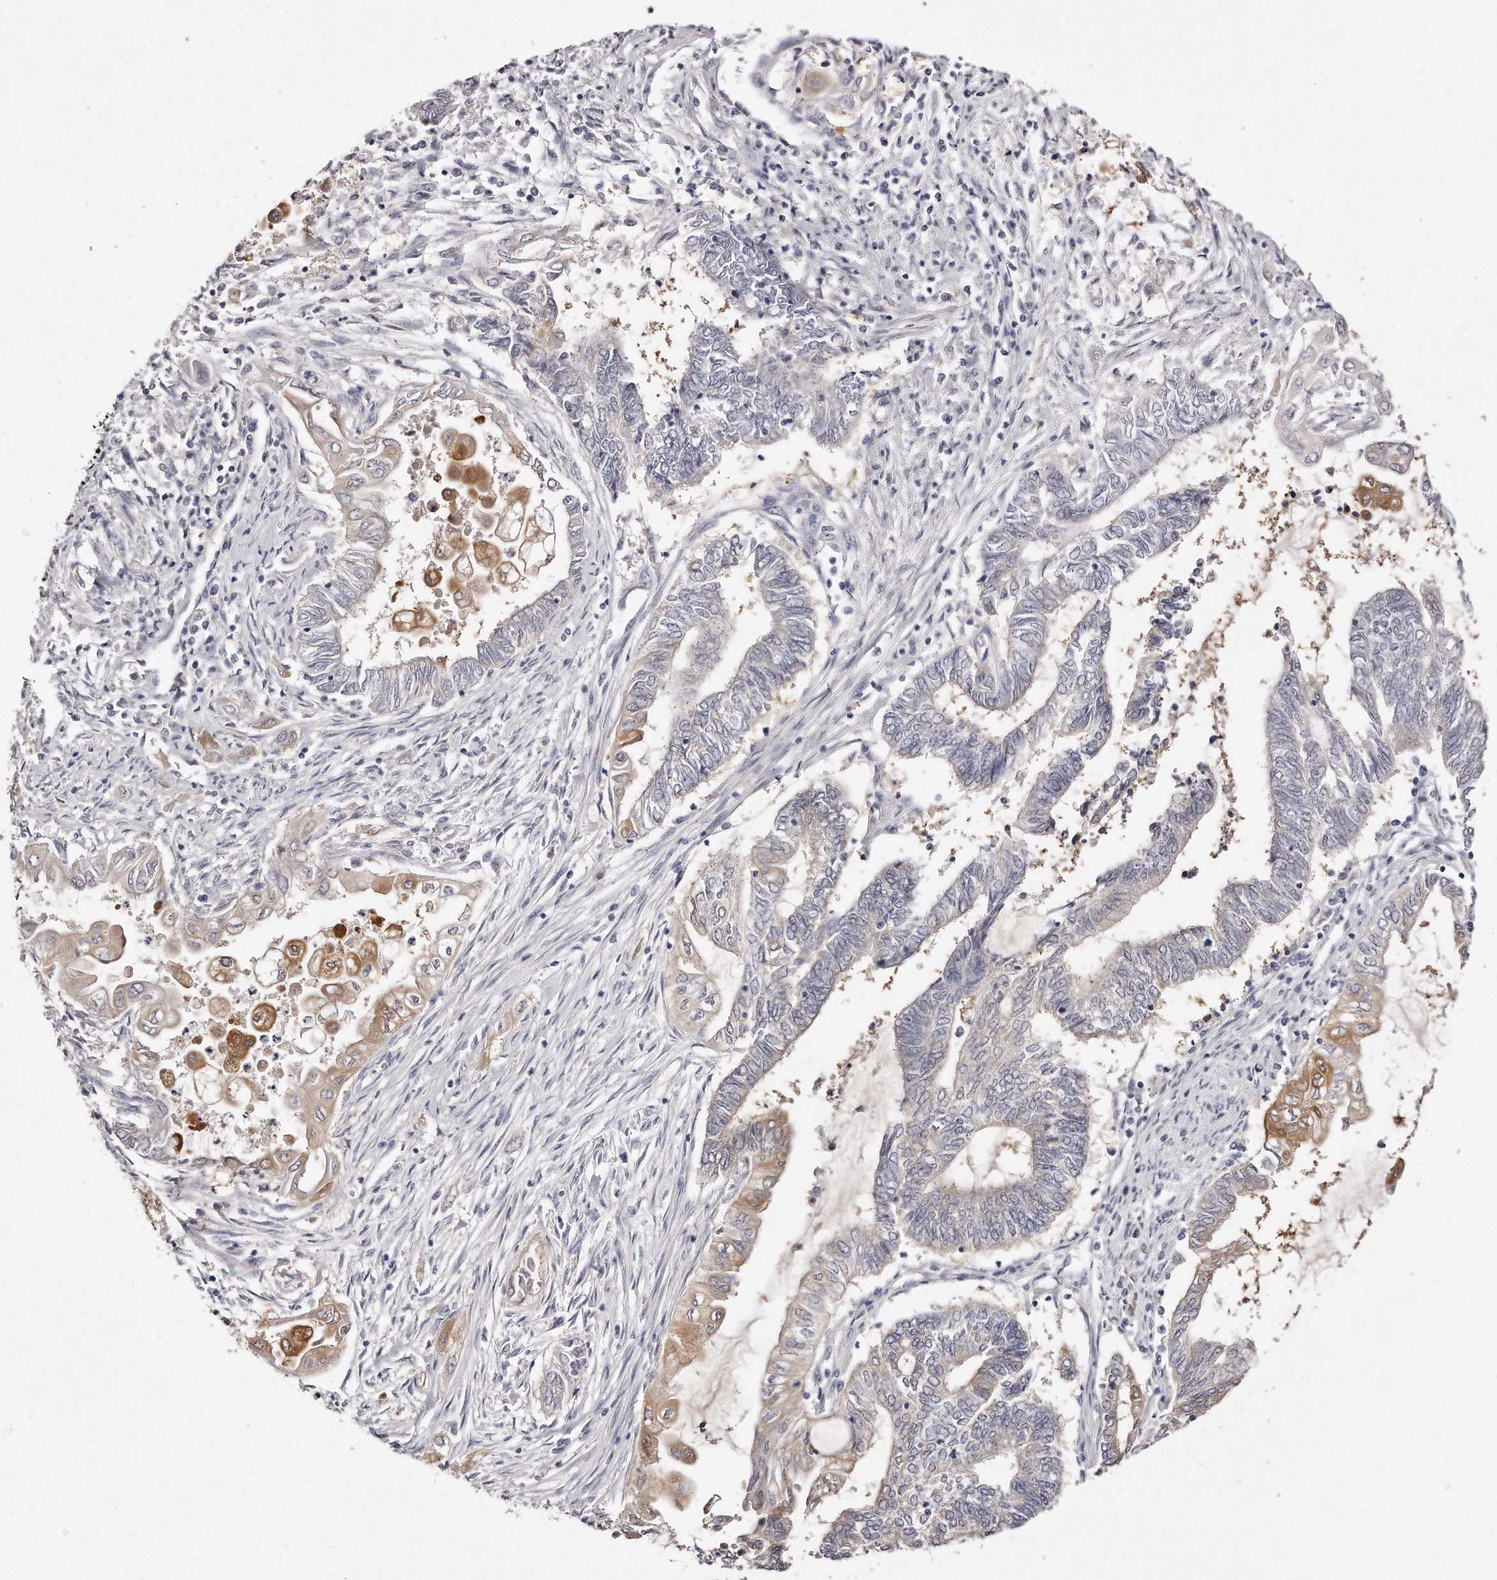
{"staining": {"intensity": "moderate", "quantity": "<25%", "location": "cytoplasmic/membranous"}, "tissue": "endometrial cancer", "cell_type": "Tumor cells", "image_type": "cancer", "snomed": [{"axis": "morphology", "description": "Adenocarcinoma, NOS"}, {"axis": "topography", "description": "Uterus"}, {"axis": "topography", "description": "Endometrium"}], "caption": "Adenocarcinoma (endometrial) stained for a protein (brown) demonstrates moderate cytoplasmic/membranous positive expression in about <25% of tumor cells.", "gene": "GDA", "patient": {"sex": "female", "age": 70}}